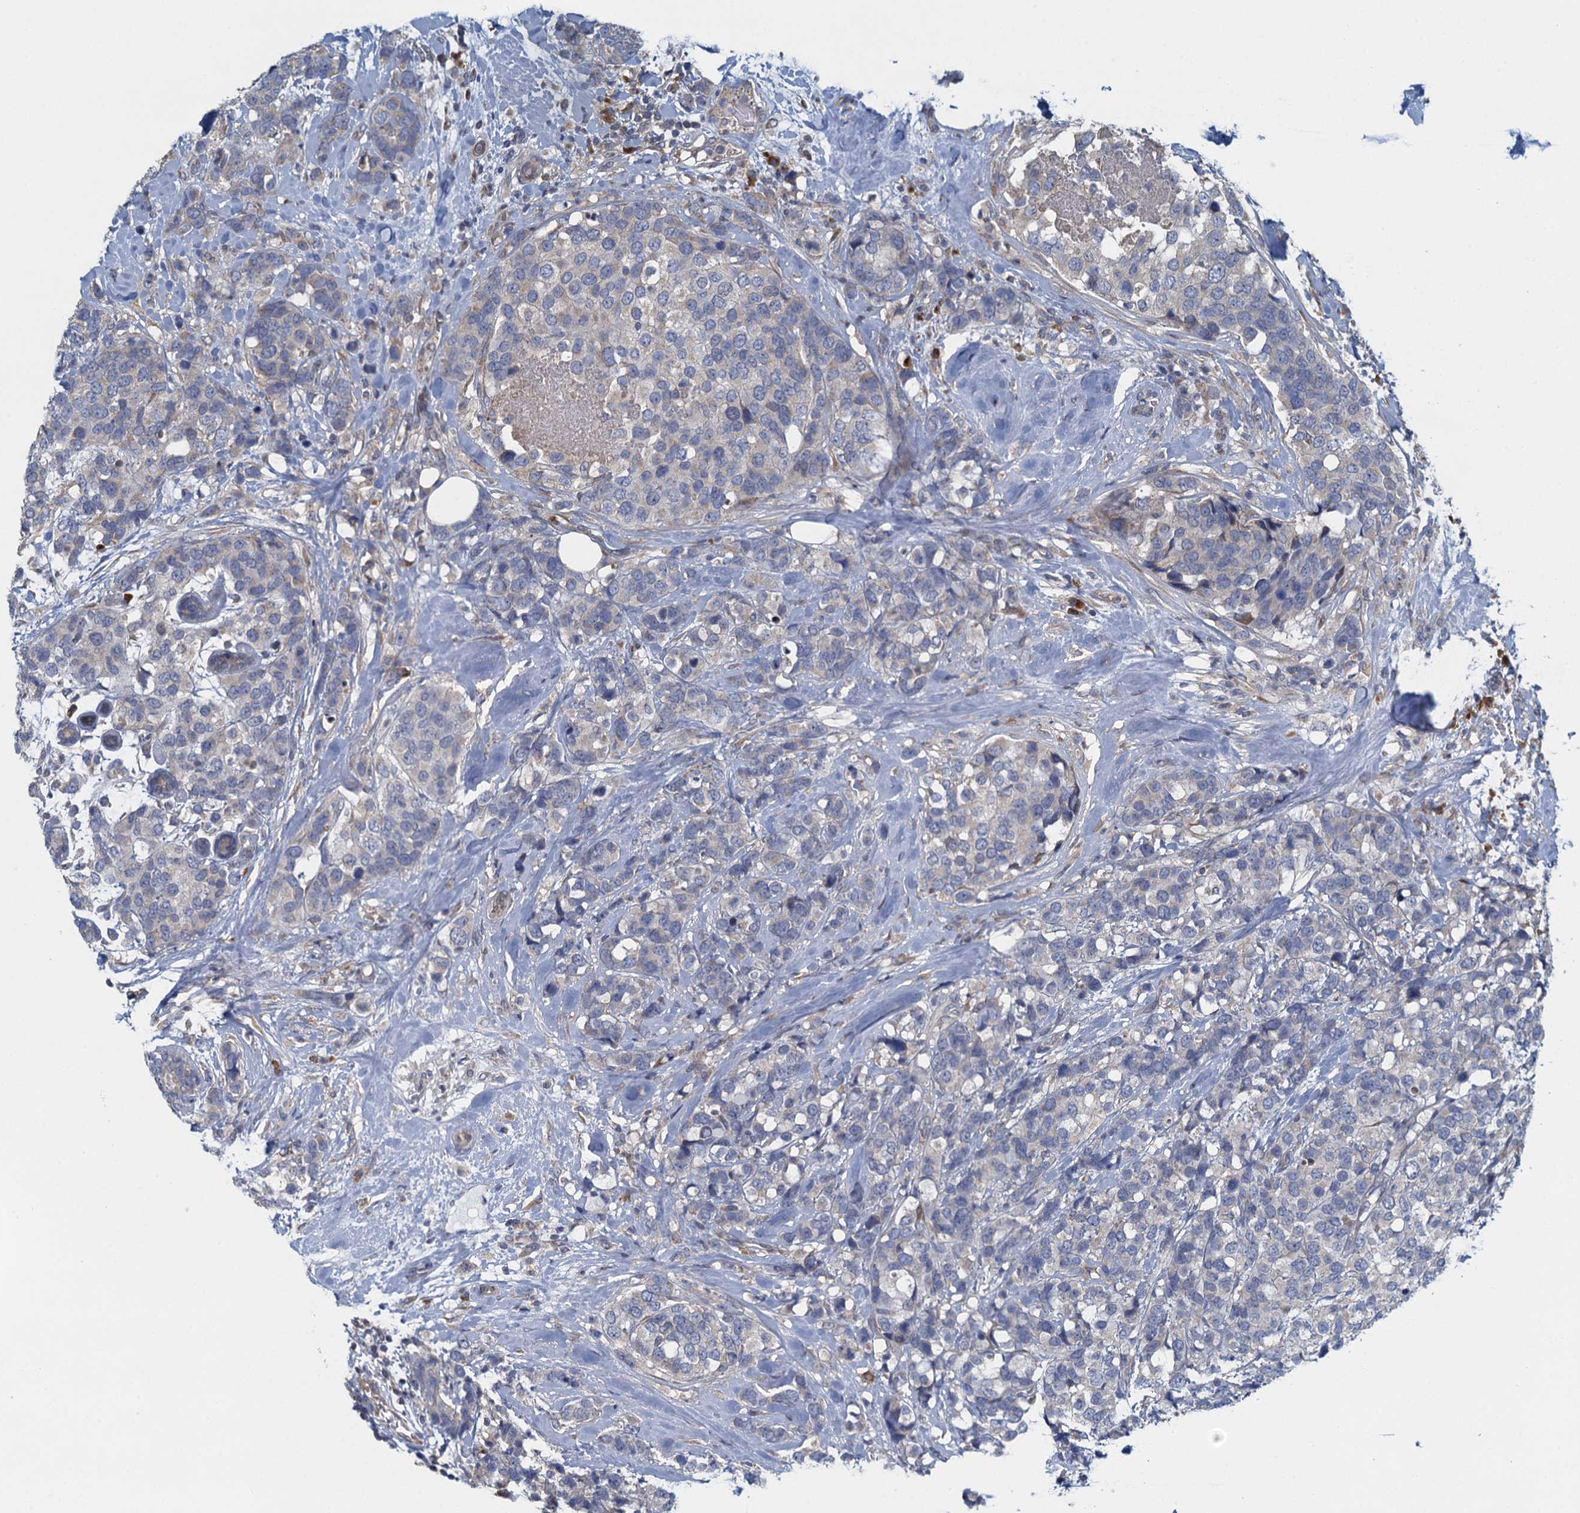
{"staining": {"intensity": "negative", "quantity": "none", "location": "none"}, "tissue": "breast cancer", "cell_type": "Tumor cells", "image_type": "cancer", "snomed": [{"axis": "morphology", "description": "Lobular carcinoma"}, {"axis": "topography", "description": "Breast"}], "caption": "Immunohistochemical staining of human breast lobular carcinoma shows no significant expression in tumor cells.", "gene": "ALG2", "patient": {"sex": "female", "age": 59}}